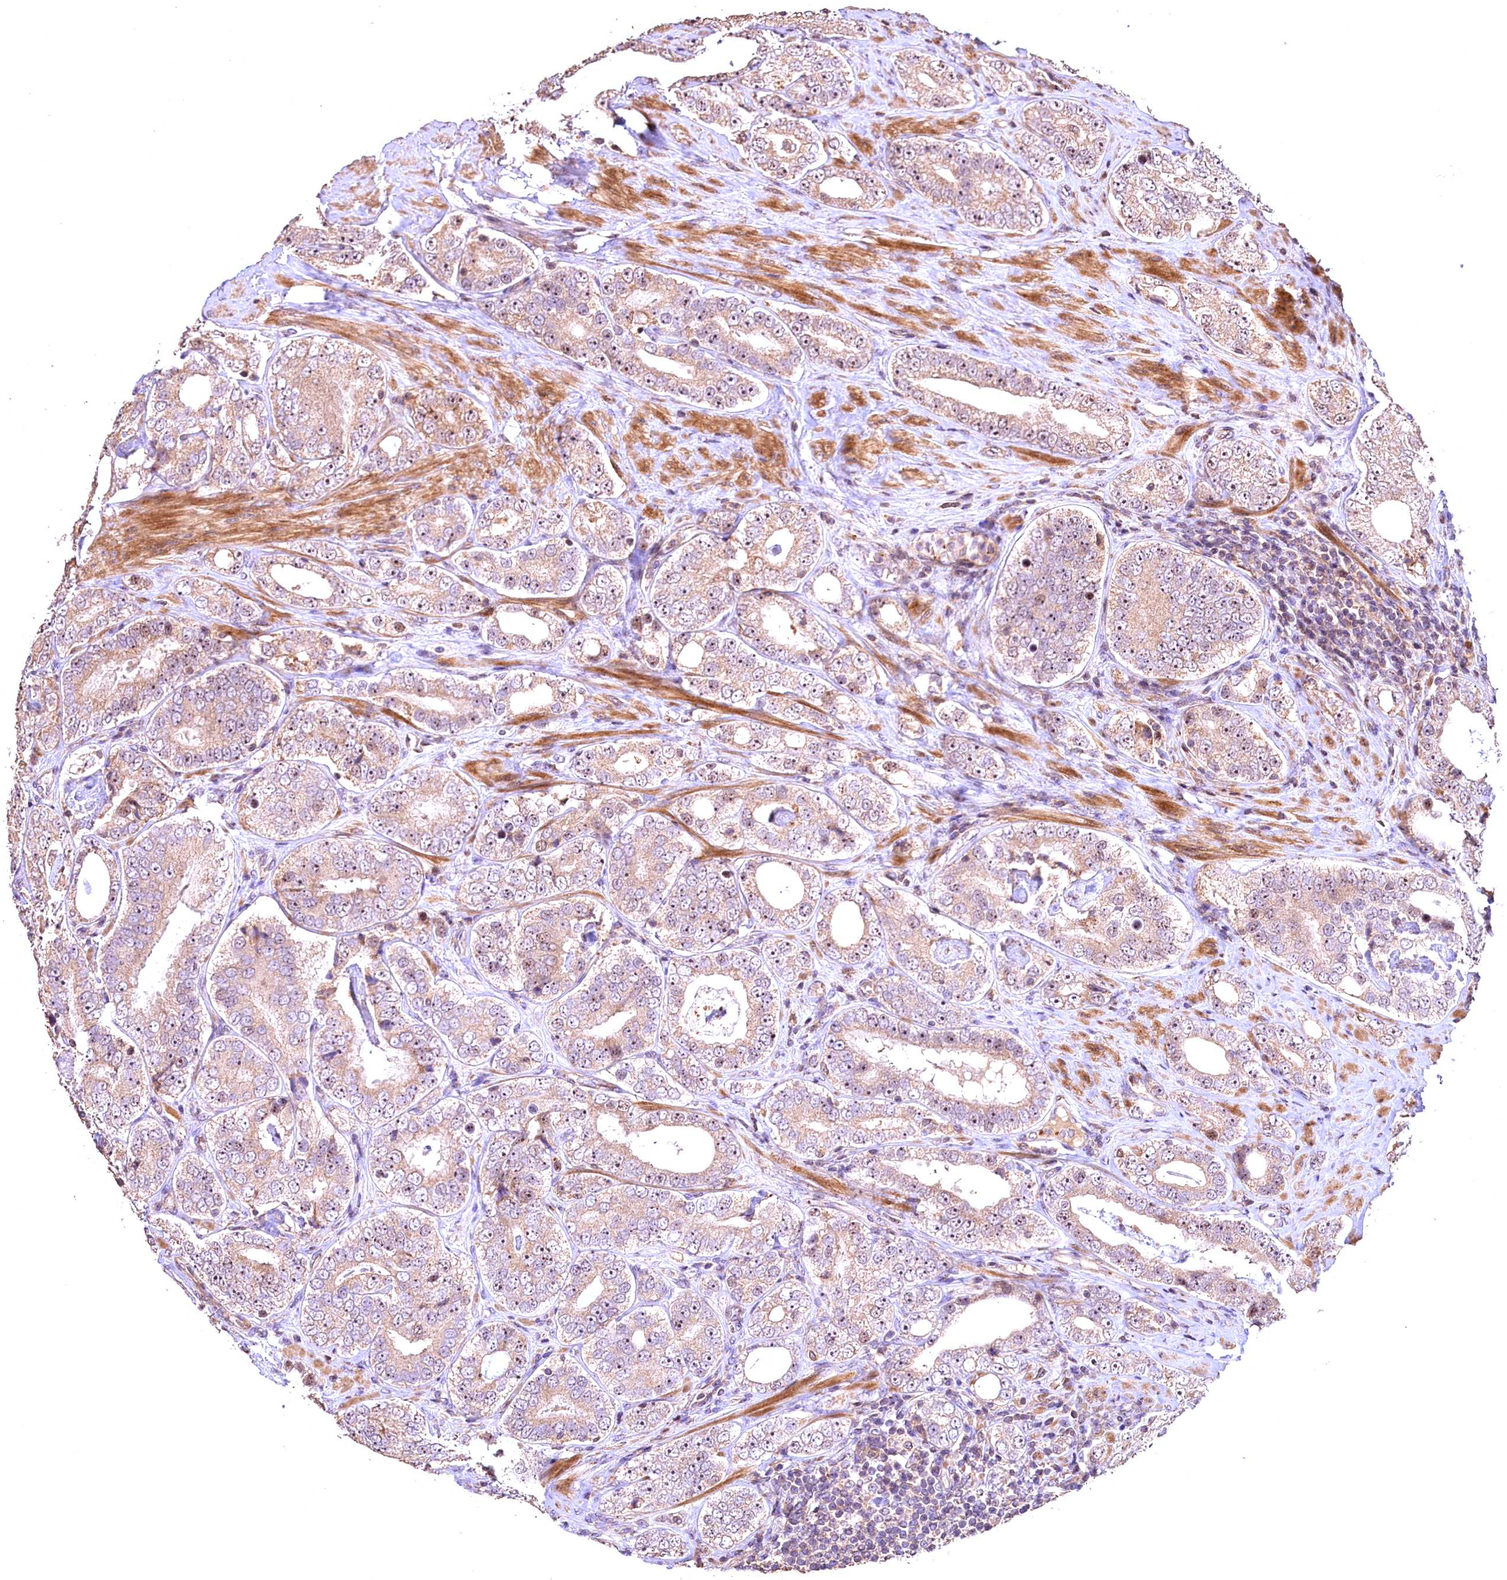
{"staining": {"intensity": "weak", "quantity": ">75%", "location": "cytoplasmic/membranous,nuclear"}, "tissue": "prostate cancer", "cell_type": "Tumor cells", "image_type": "cancer", "snomed": [{"axis": "morphology", "description": "Adenocarcinoma, High grade"}, {"axis": "topography", "description": "Prostate"}], "caption": "Immunohistochemistry (IHC) staining of prostate cancer (high-grade adenocarcinoma), which exhibits low levels of weak cytoplasmic/membranous and nuclear positivity in approximately >75% of tumor cells indicating weak cytoplasmic/membranous and nuclear protein staining. The staining was performed using DAB (3,3'-diaminobenzidine) (brown) for protein detection and nuclei were counterstained in hematoxylin (blue).", "gene": "FUZ", "patient": {"sex": "male", "age": 56}}